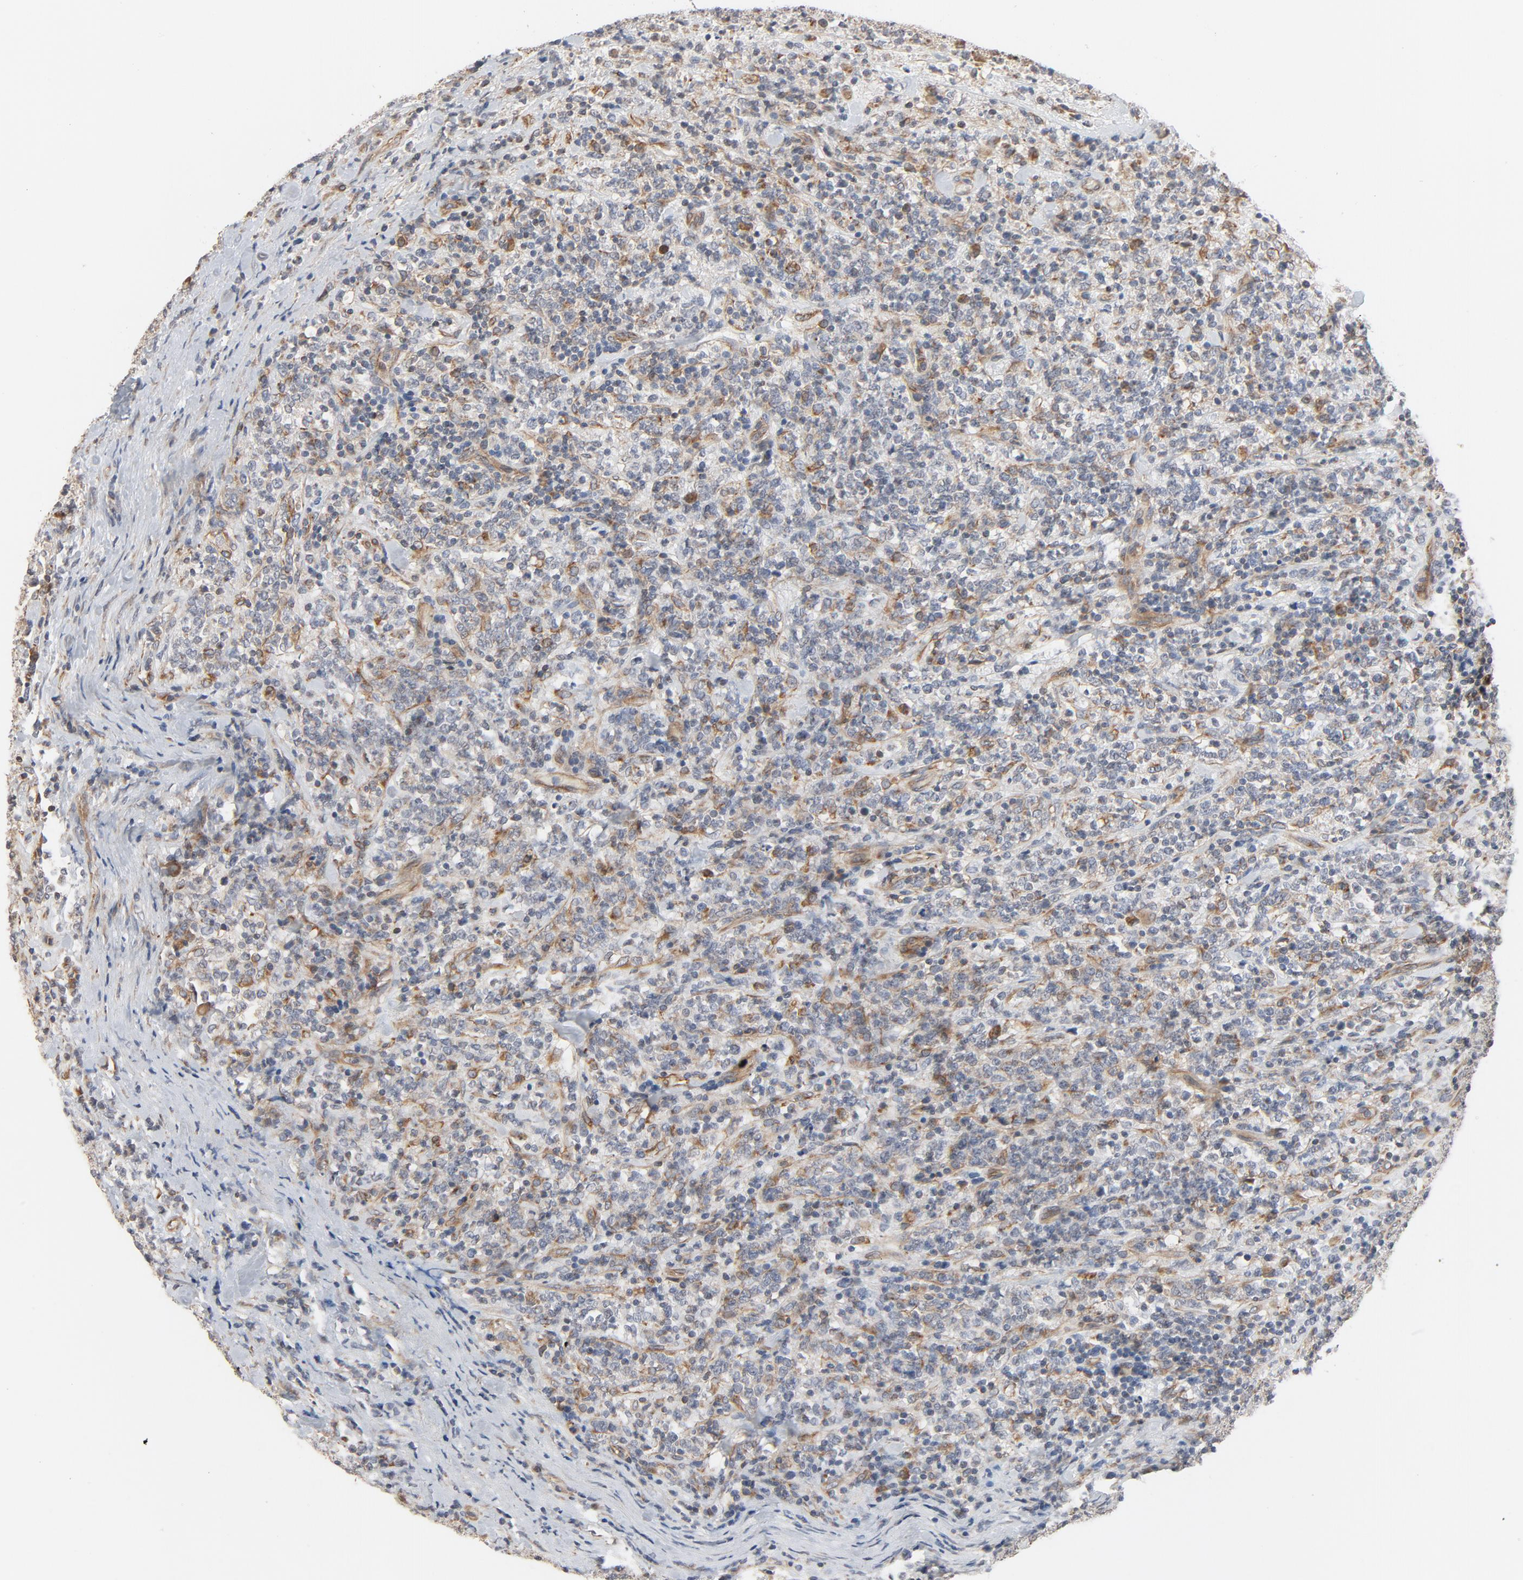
{"staining": {"intensity": "weak", "quantity": "<25%", "location": "cytoplasmic/membranous"}, "tissue": "lymphoma", "cell_type": "Tumor cells", "image_type": "cancer", "snomed": [{"axis": "morphology", "description": "Malignant lymphoma, non-Hodgkin's type, High grade"}, {"axis": "topography", "description": "Soft tissue"}], "caption": "An immunohistochemistry (IHC) image of lymphoma is shown. There is no staining in tumor cells of lymphoma. (DAB (3,3'-diaminobenzidine) immunohistochemistry (IHC), high magnification).", "gene": "TRIOBP", "patient": {"sex": "male", "age": 18}}